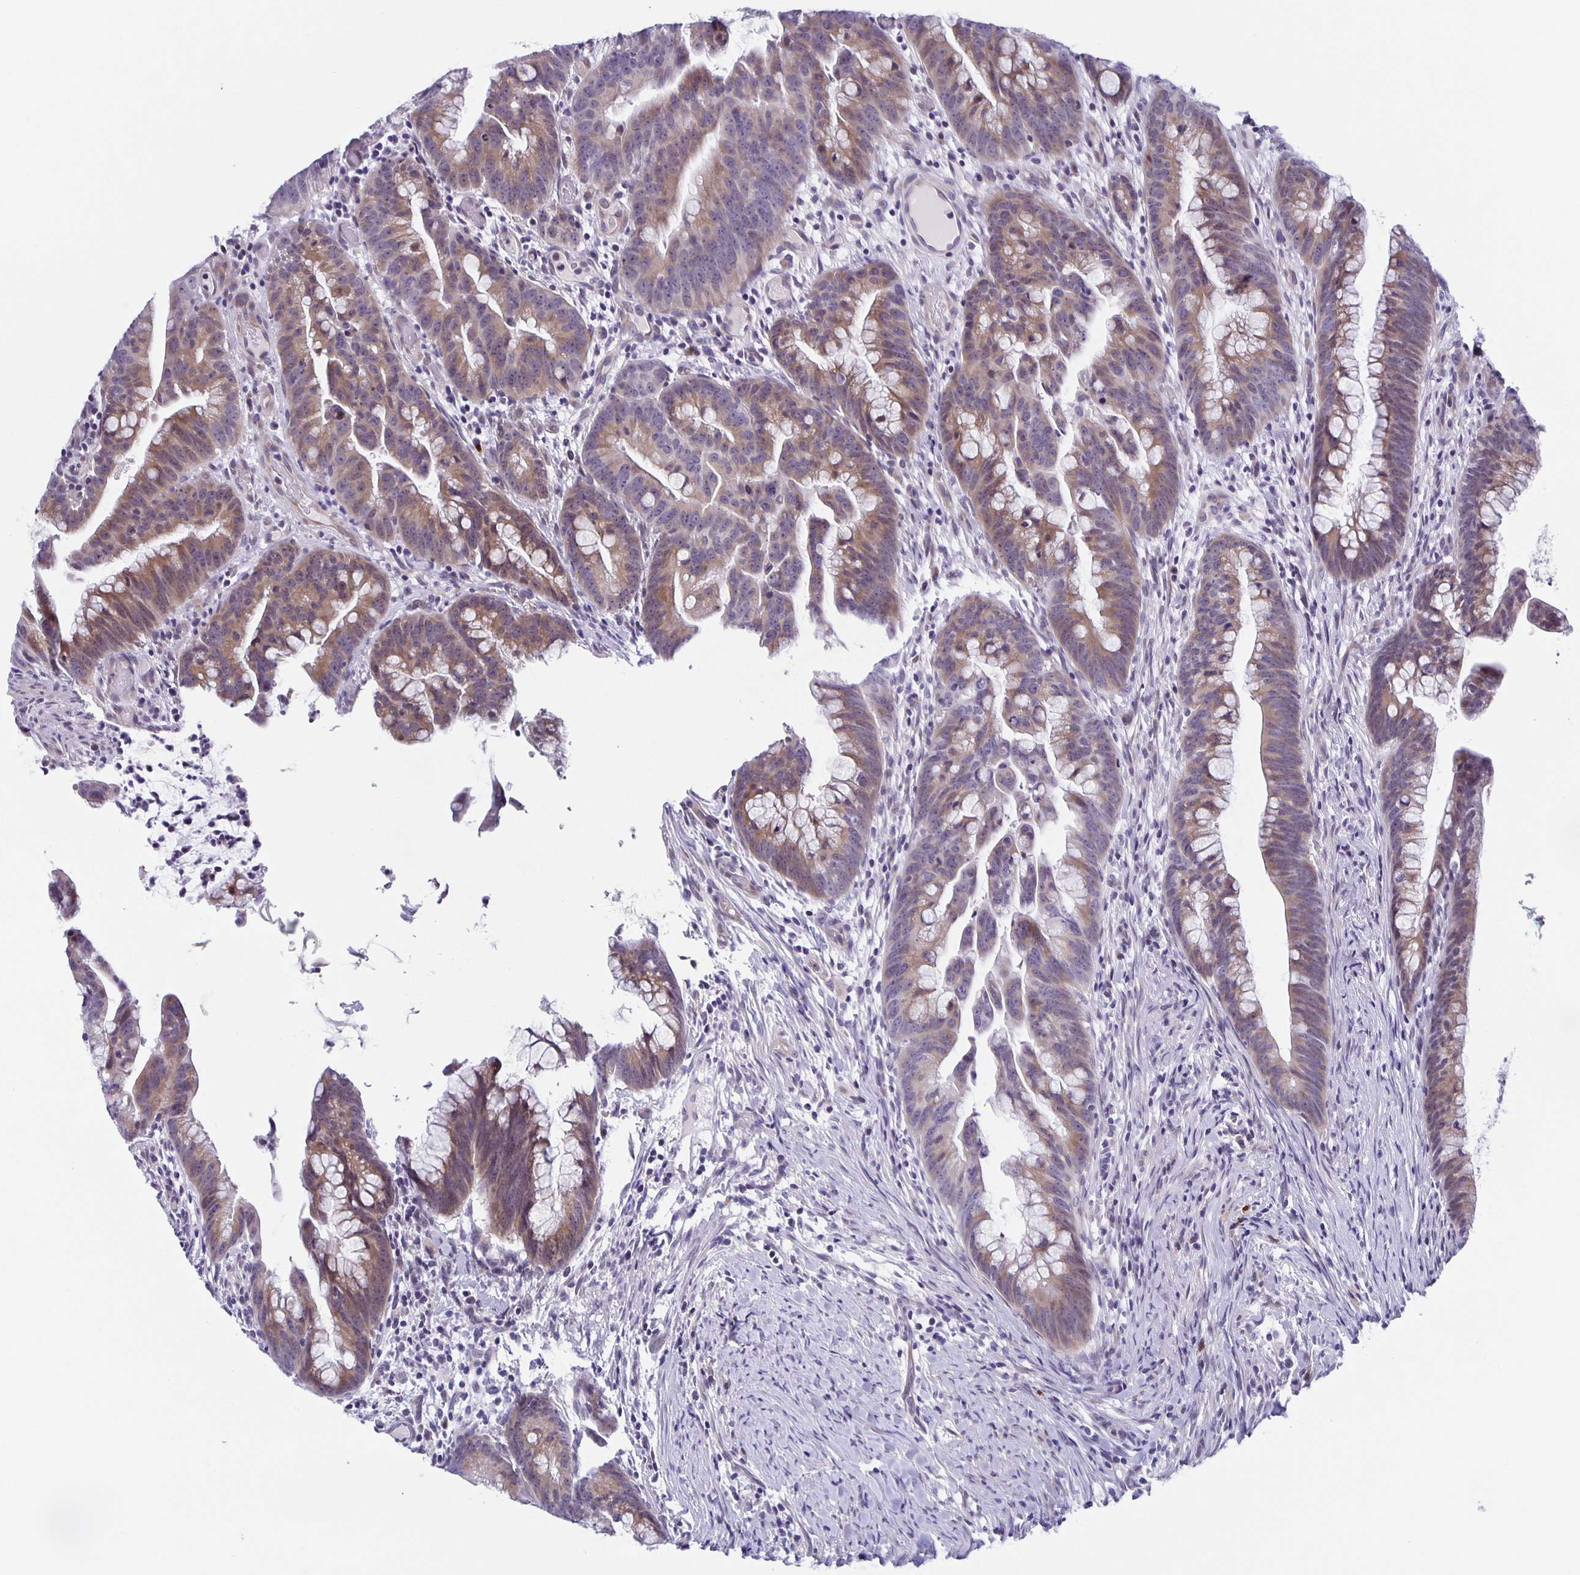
{"staining": {"intensity": "moderate", "quantity": ">75%", "location": "cytoplasmic/membranous"}, "tissue": "colorectal cancer", "cell_type": "Tumor cells", "image_type": "cancer", "snomed": [{"axis": "morphology", "description": "Adenocarcinoma, NOS"}, {"axis": "topography", "description": "Colon"}], "caption": "A medium amount of moderate cytoplasmic/membranous staining is identified in about >75% of tumor cells in adenocarcinoma (colorectal) tissue. Ihc stains the protein in brown and the nuclei are stained blue.", "gene": "PHRF1", "patient": {"sex": "male", "age": 62}}